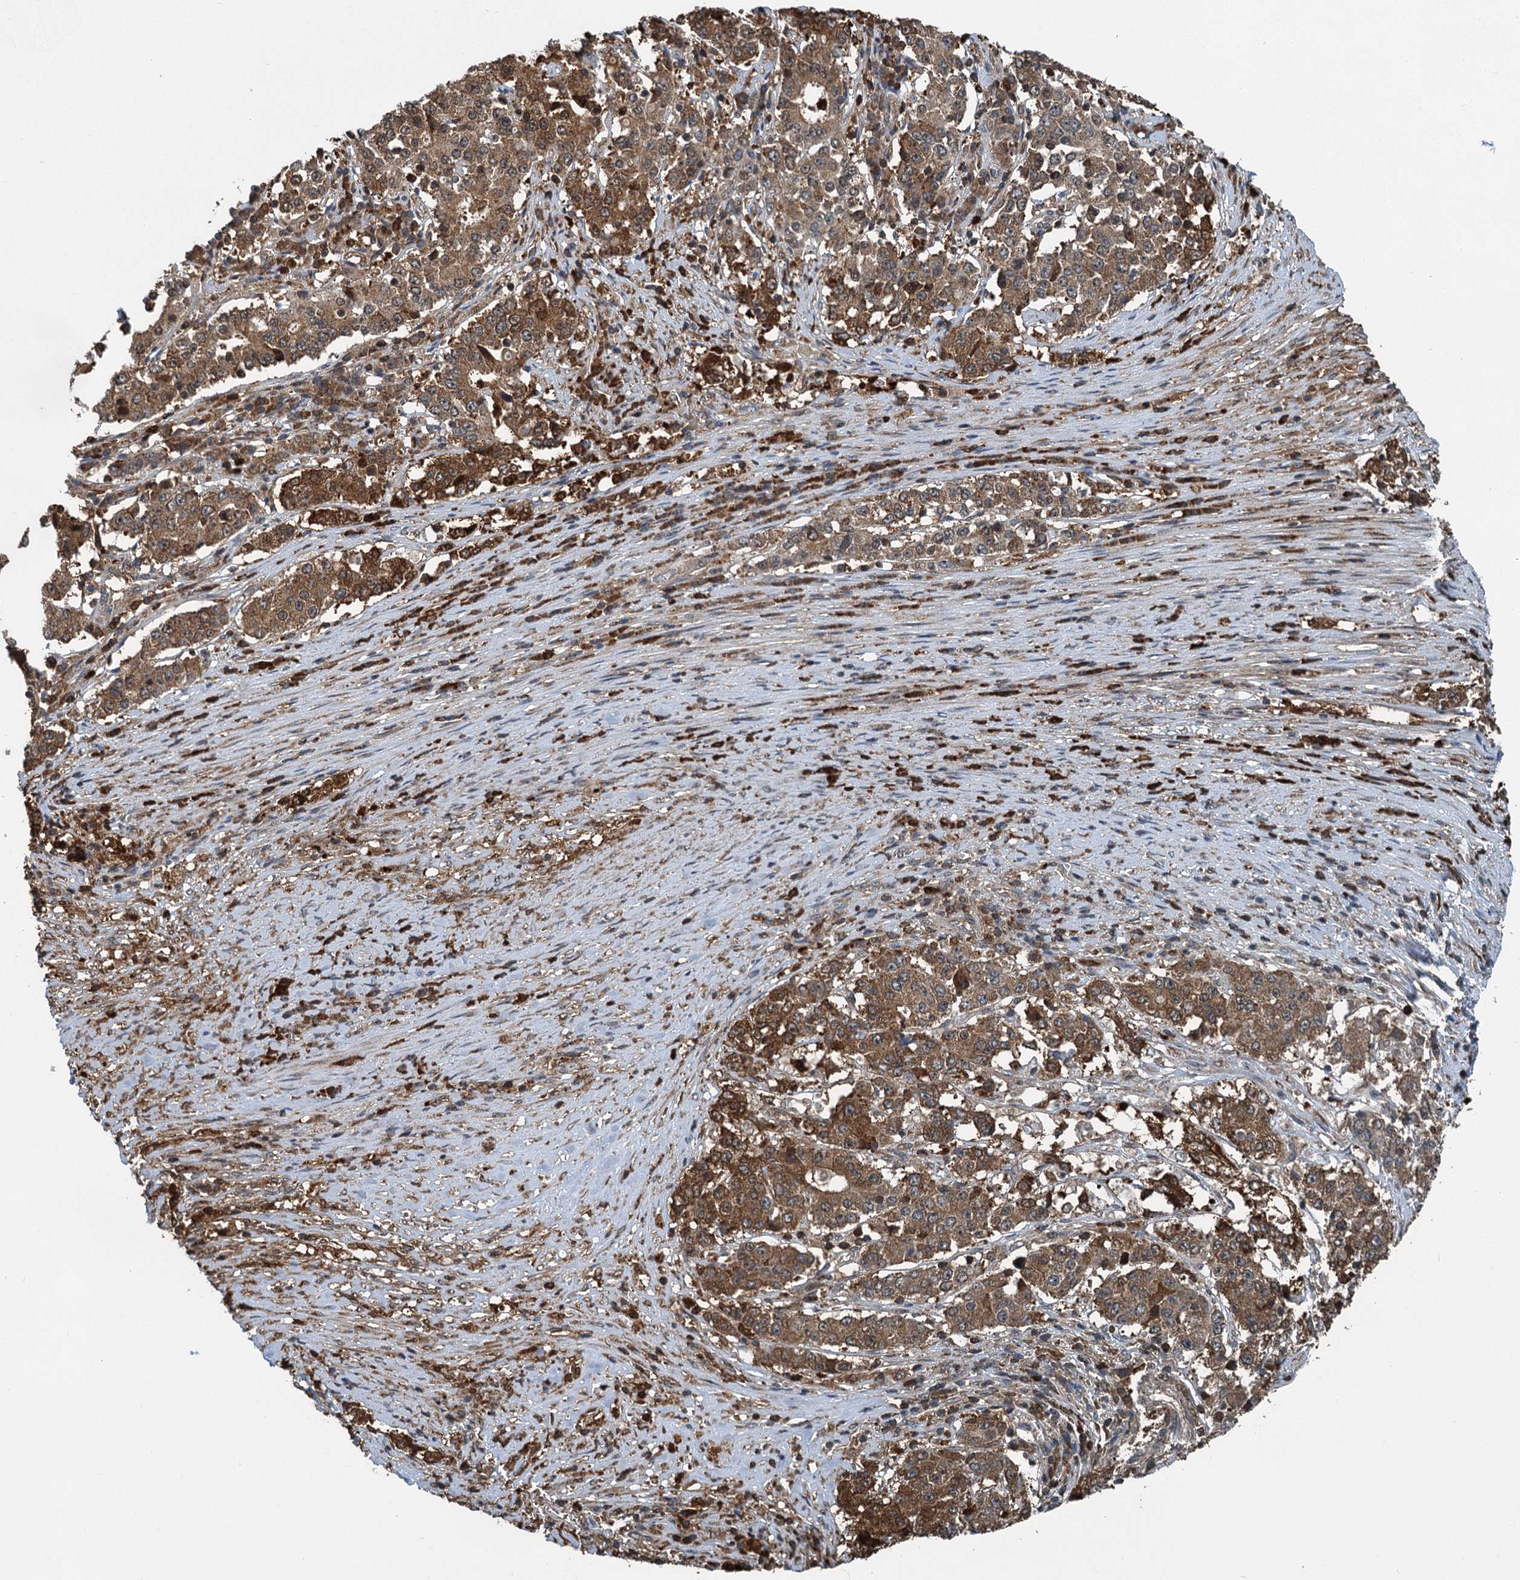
{"staining": {"intensity": "moderate", "quantity": ">75%", "location": "cytoplasmic/membranous"}, "tissue": "stomach cancer", "cell_type": "Tumor cells", "image_type": "cancer", "snomed": [{"axis": "morphology", "description": "Adenocarcinoma, NOS"}, {"axis": "topography", "description": "Stomach"}], "caption": "Adenocarcinoma (stomach) was stained to show a protein in brown. There is medium levels of moderate cytoplasmic/membranous expression in about >75% of tumor cells.", "gene": "GPI", "patient": {"sex": "male", "age": 59}}